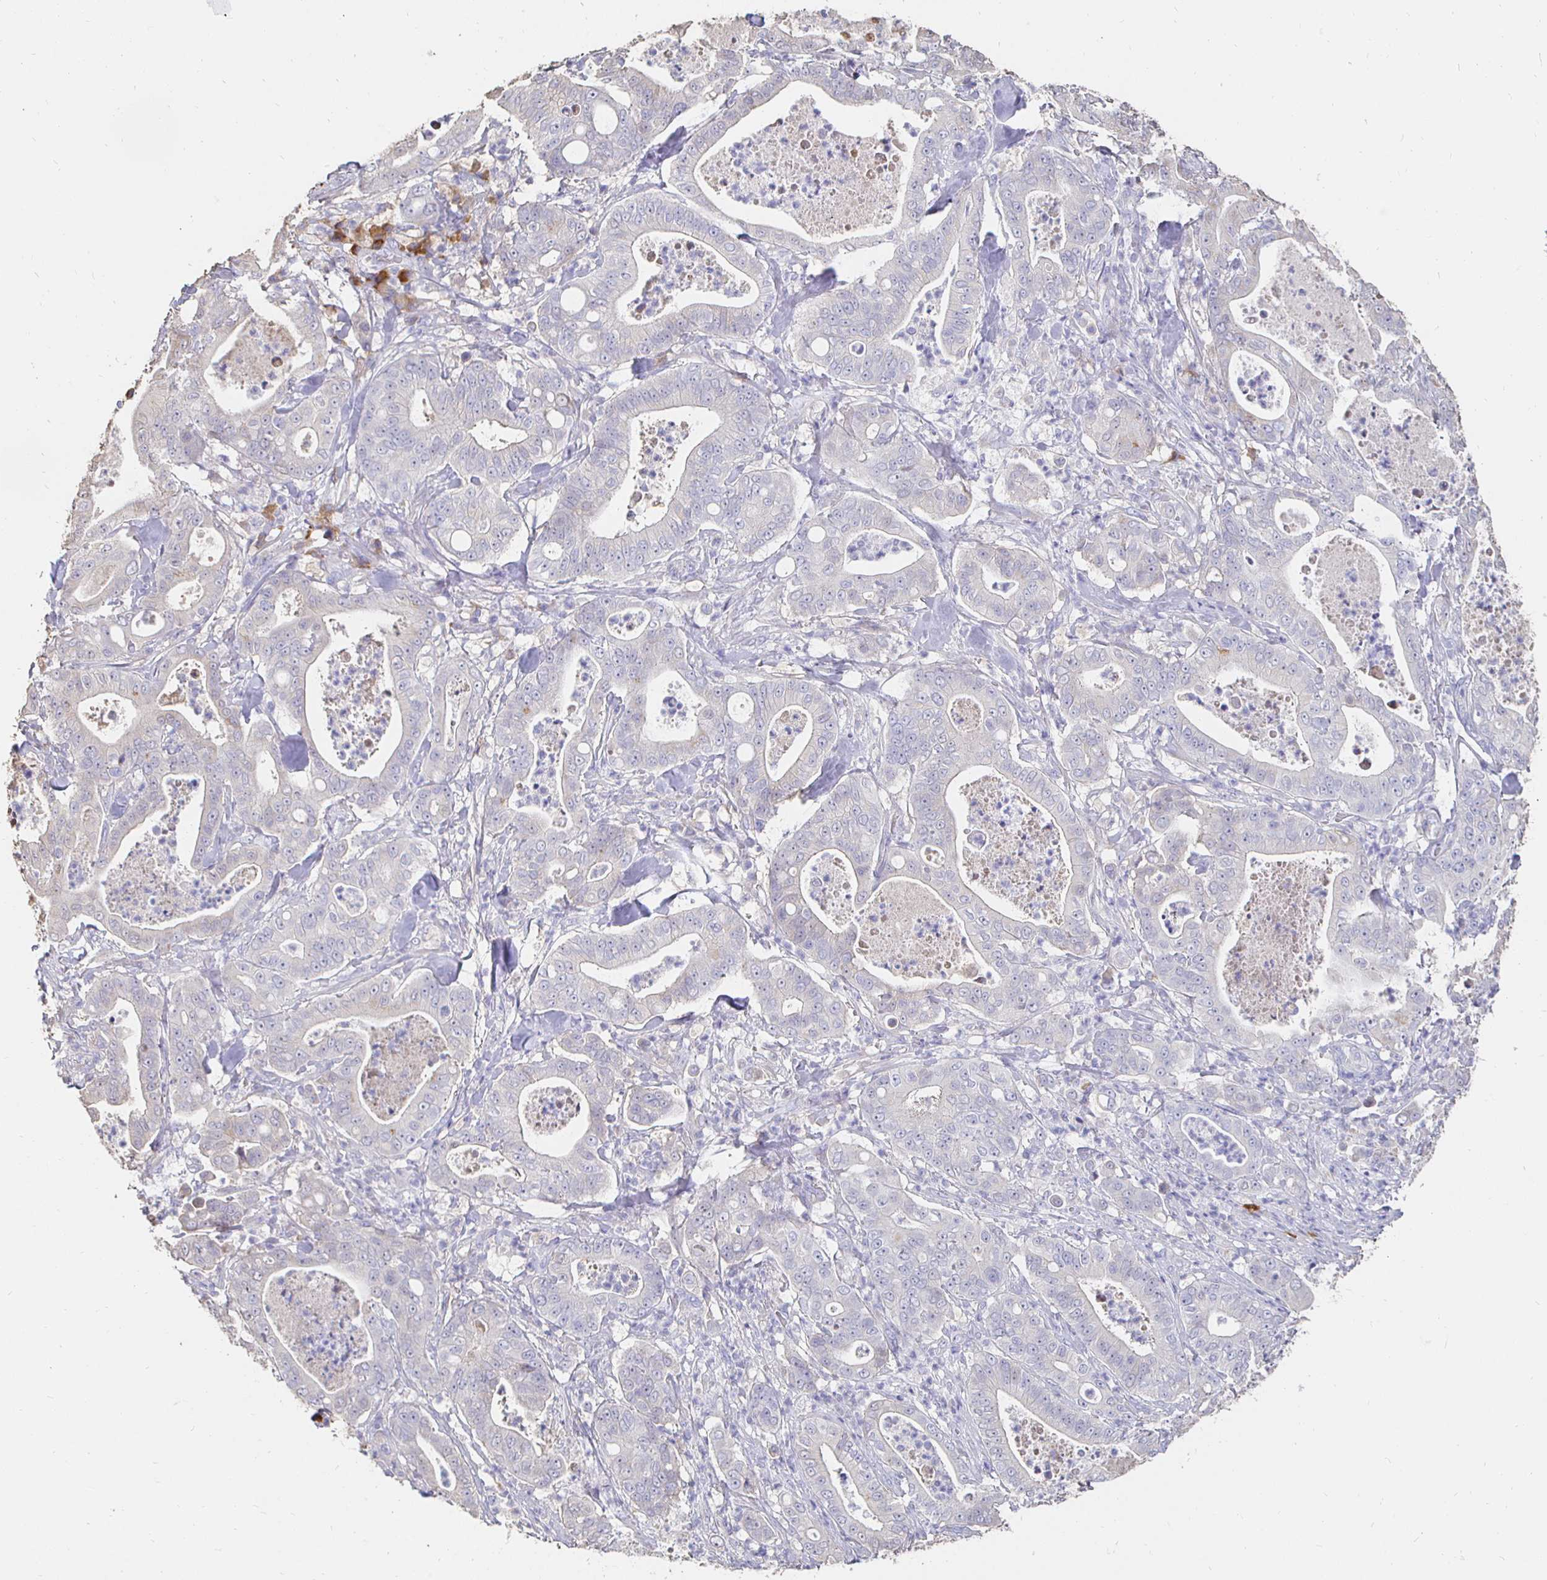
{"staining": {"intensity": "negative", "quantity": "none", "location": "none"}, "tissue": "pancreatic cancer", "cell_type": "Tumor cells", "image_type": "cancer", "snomed": [{"axis": "morphology", "description": "Adenocarcinoma, NOS"}, {"axis": "topography", "description": "Pancreas"}], "caption": "Tumor cells are negative for brown protein staining in pancreatic cancer (adenocarcinoma).", "gene": "CXCR3", "patient": {"sex": "male", "age": 71}}